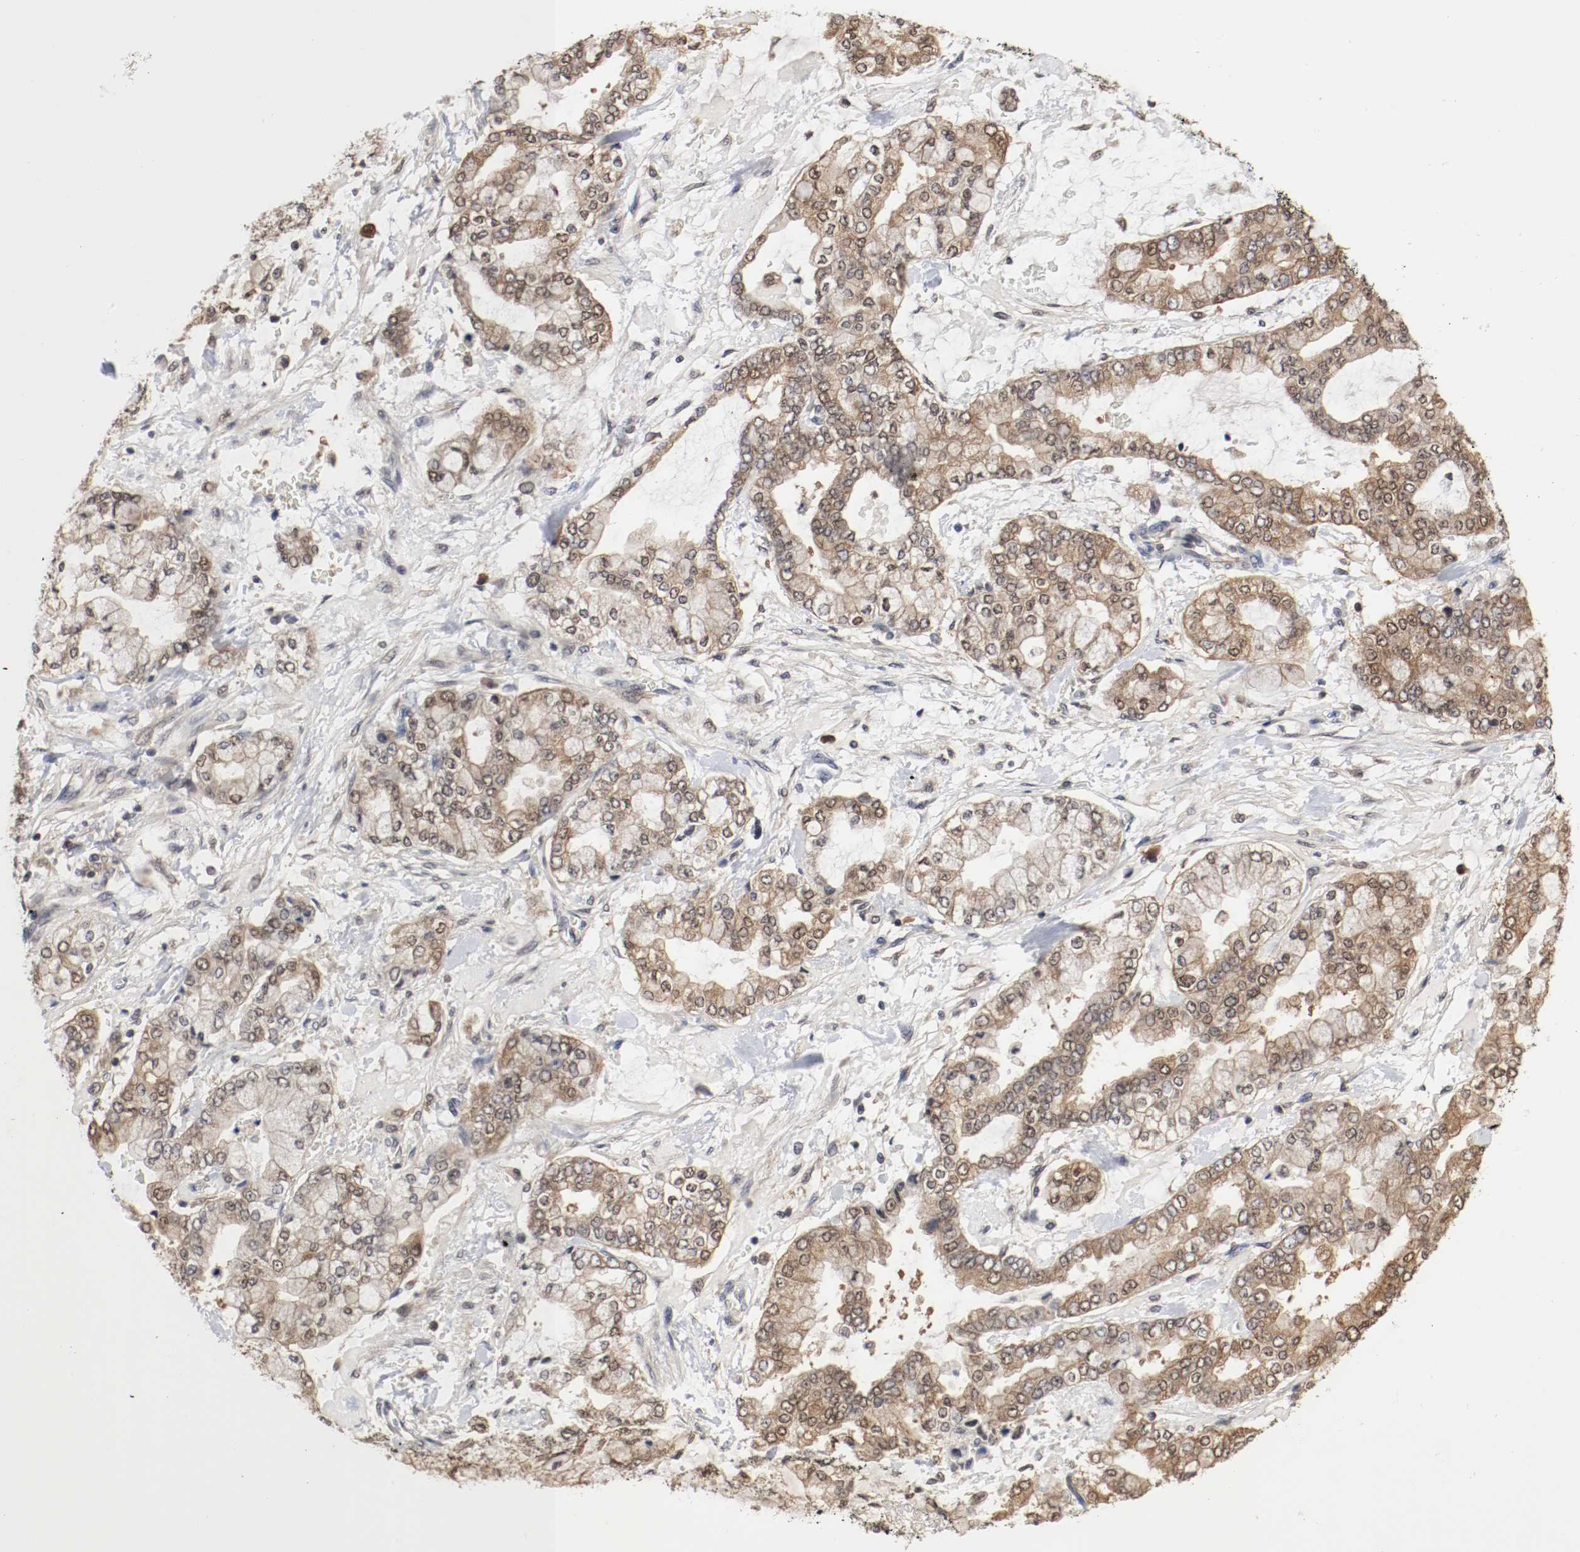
{"staining": {"intensity": "moderate", "quantity": ">75%", "location": "cytoplasmic/membranous,nuclear"}, "tissue": "stomach cancer", "cell_type": "Tumor cells", "image_type": "cancer", "snomed": [{"axis": "morphology", "description": "Normal tissue, NOS"}, {"axis": "morphology", "description": "Adenocarcinoma, NOS"}, {"axis": "topography", "description": "Stomach, upper"}, {"axis": "topography", "description": "Stomach"}], "caption": "Protein expression analysis of stomach adenocarcinoma displays moderate cytoplasmic/membranous and nuclear staining in about >75% of tumor cells. (Brightfield microscopy of DAB IHC at high magnification).", "gene": "AFG3L2", "patient": {"sex": "male", "age": 76}}